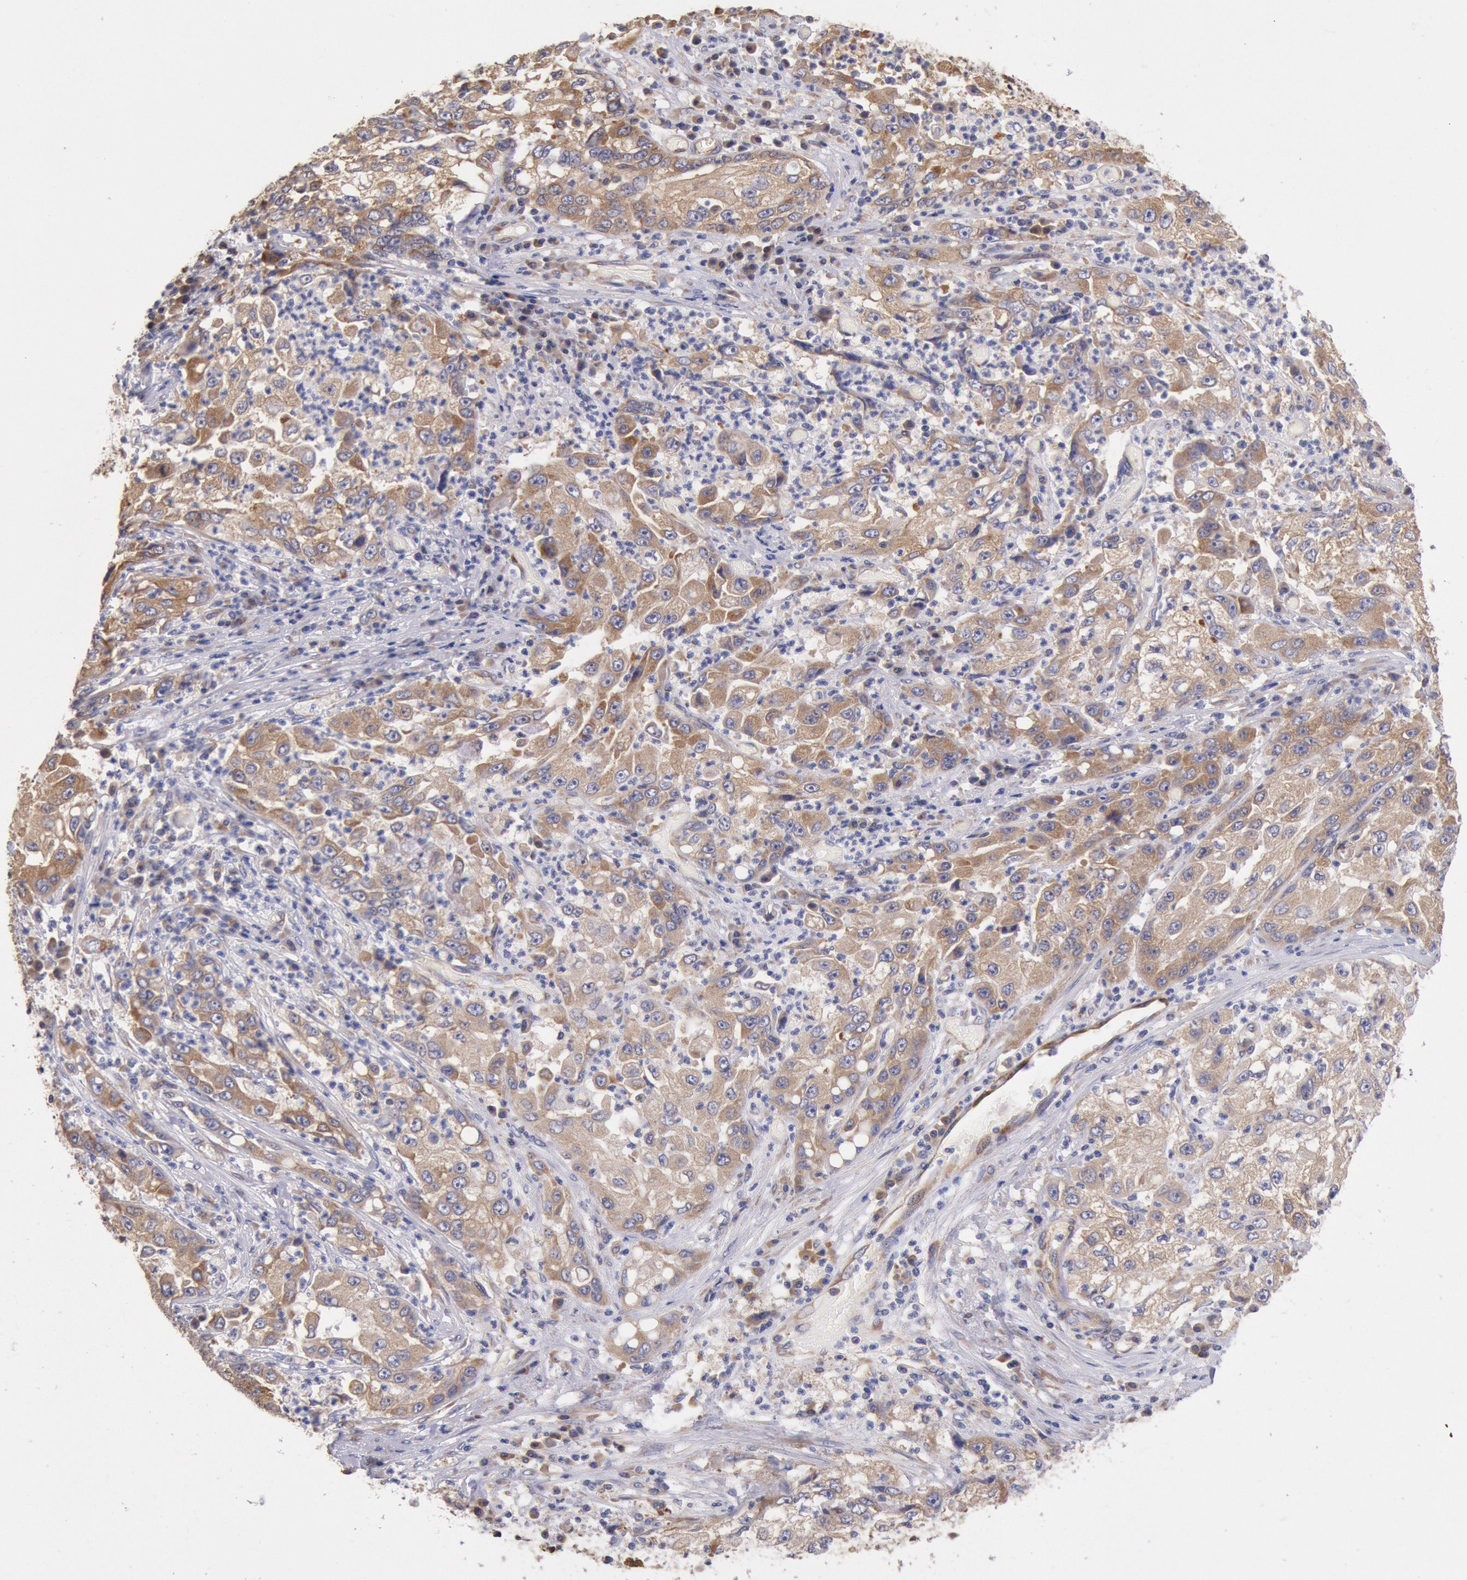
{"staining": {"intensity": "moderate", "quantity": ">75%", "location": "cytoplasmic/membranous"}, "tissue": "cervical cancer", "cell_type": "Tumor cells", "image_type": "cancer", "snomed": [{"axis": "morphology", "description": "Squamous cell carcinoma, NOS"}, {"axis": "topography", "description": "Cervix"}], "caption": "This histopathology image reveals squamous cell carcinoma (cervical) stained with immunohistochemistry (IHC) to label a protein in brown. The cytoplasmic/membranous of tumor cells show moderate positivity for the protein. Nuclei are counter-stained blue.", "gene": "DRG1", "patient": {"sex": "female", "age": 36}}